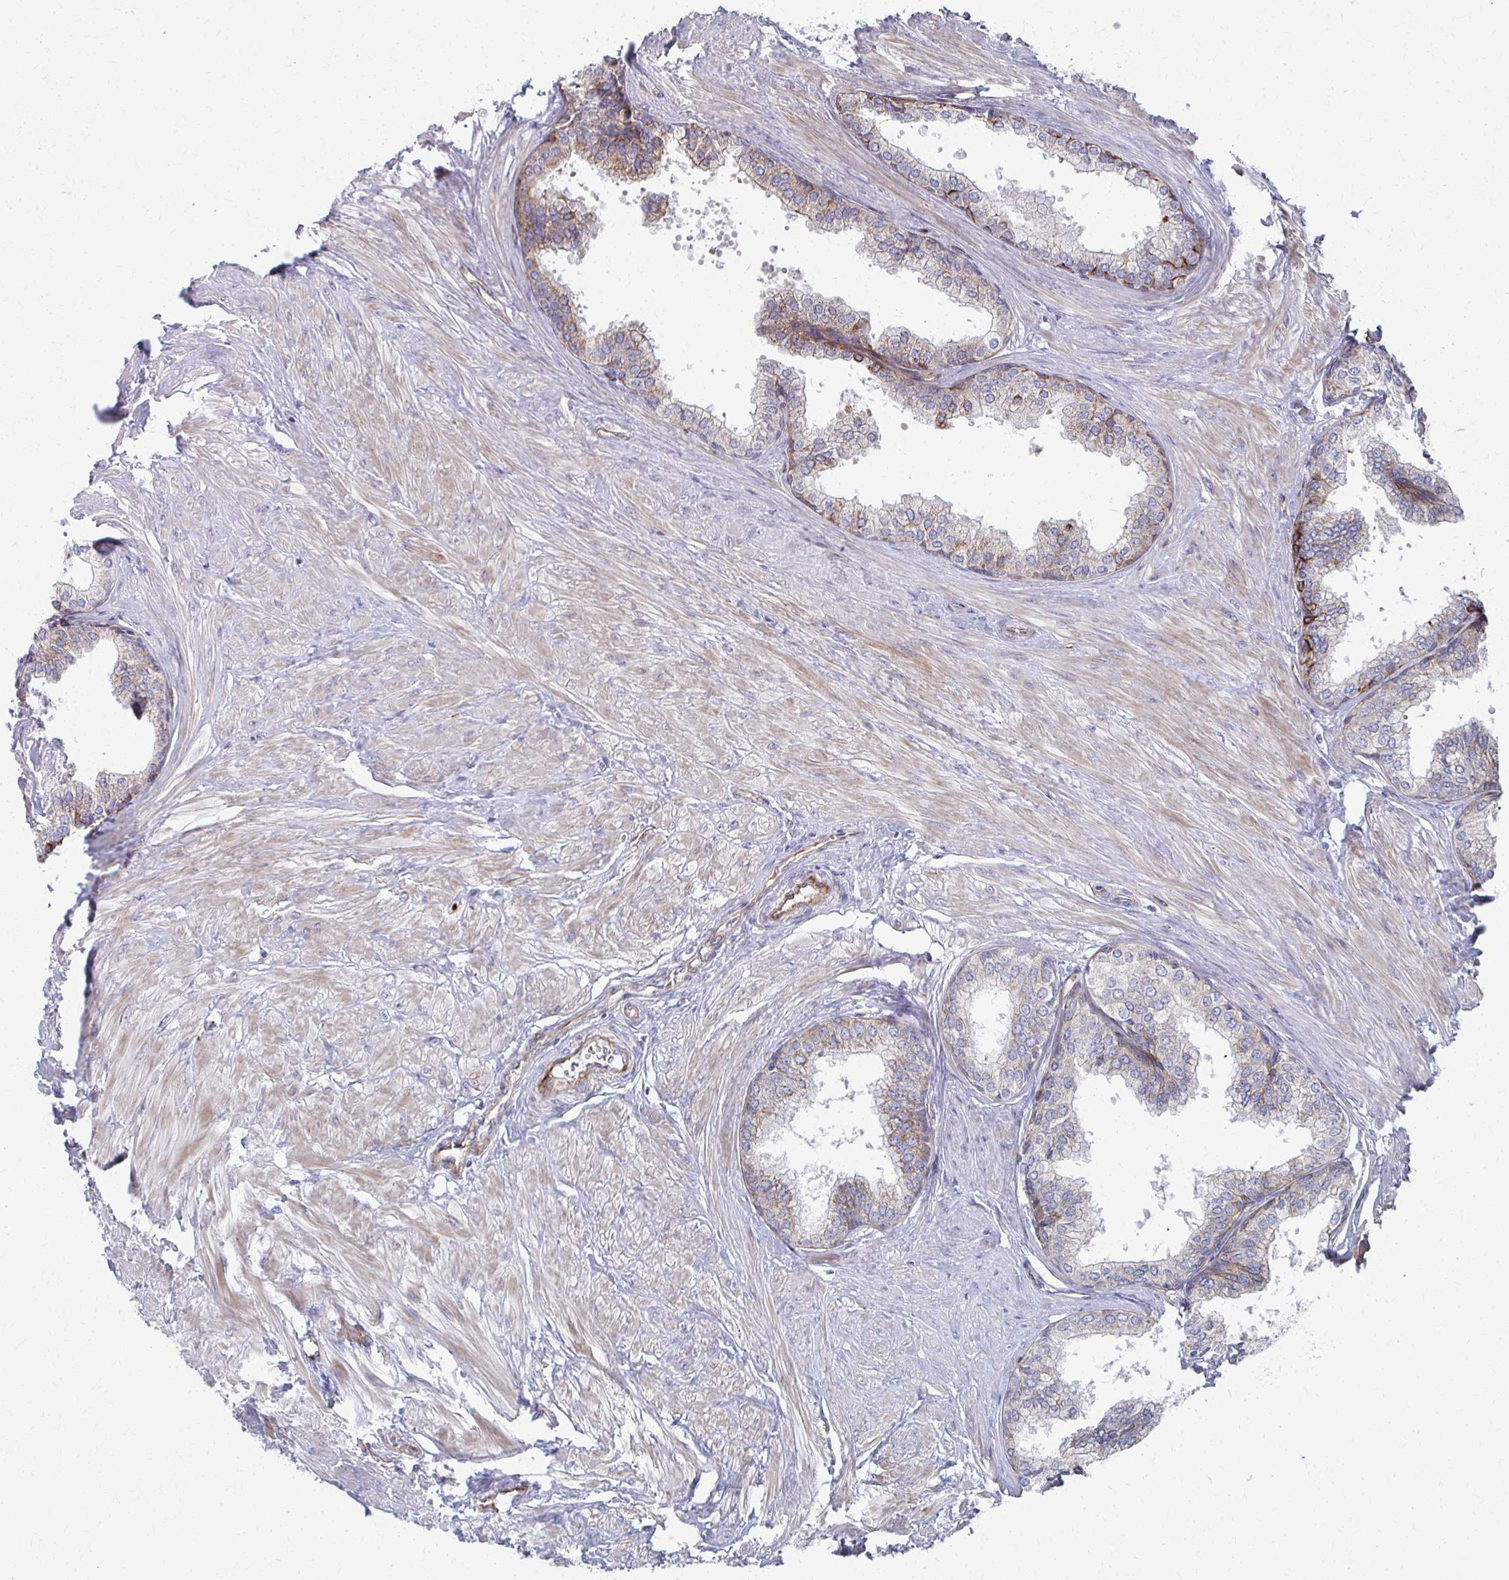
{"staining": {"intensity": "moderate", "quantity": "25%-75%", "location": "cytoplasmic/membranous"}, "tissue": "prostate", "cell_type": "Glandular cells", "image_type": "normal", "snomed": [{"axis": "morphology", "description": "Normal tissue, NOS"}, {"axis": "topography", "description": "Prostate"}, {"axis": "topography", "description": "Peripheral nerve tissue"}], "caption": "Normal prostate reveals moderate cytoplasmic/membranous staining in approximately 25%-75% of glandular cells, visualized by immunohistochemistry.", "gene": "FAHD1", "patient": {"sex": "male", "age": 55}}